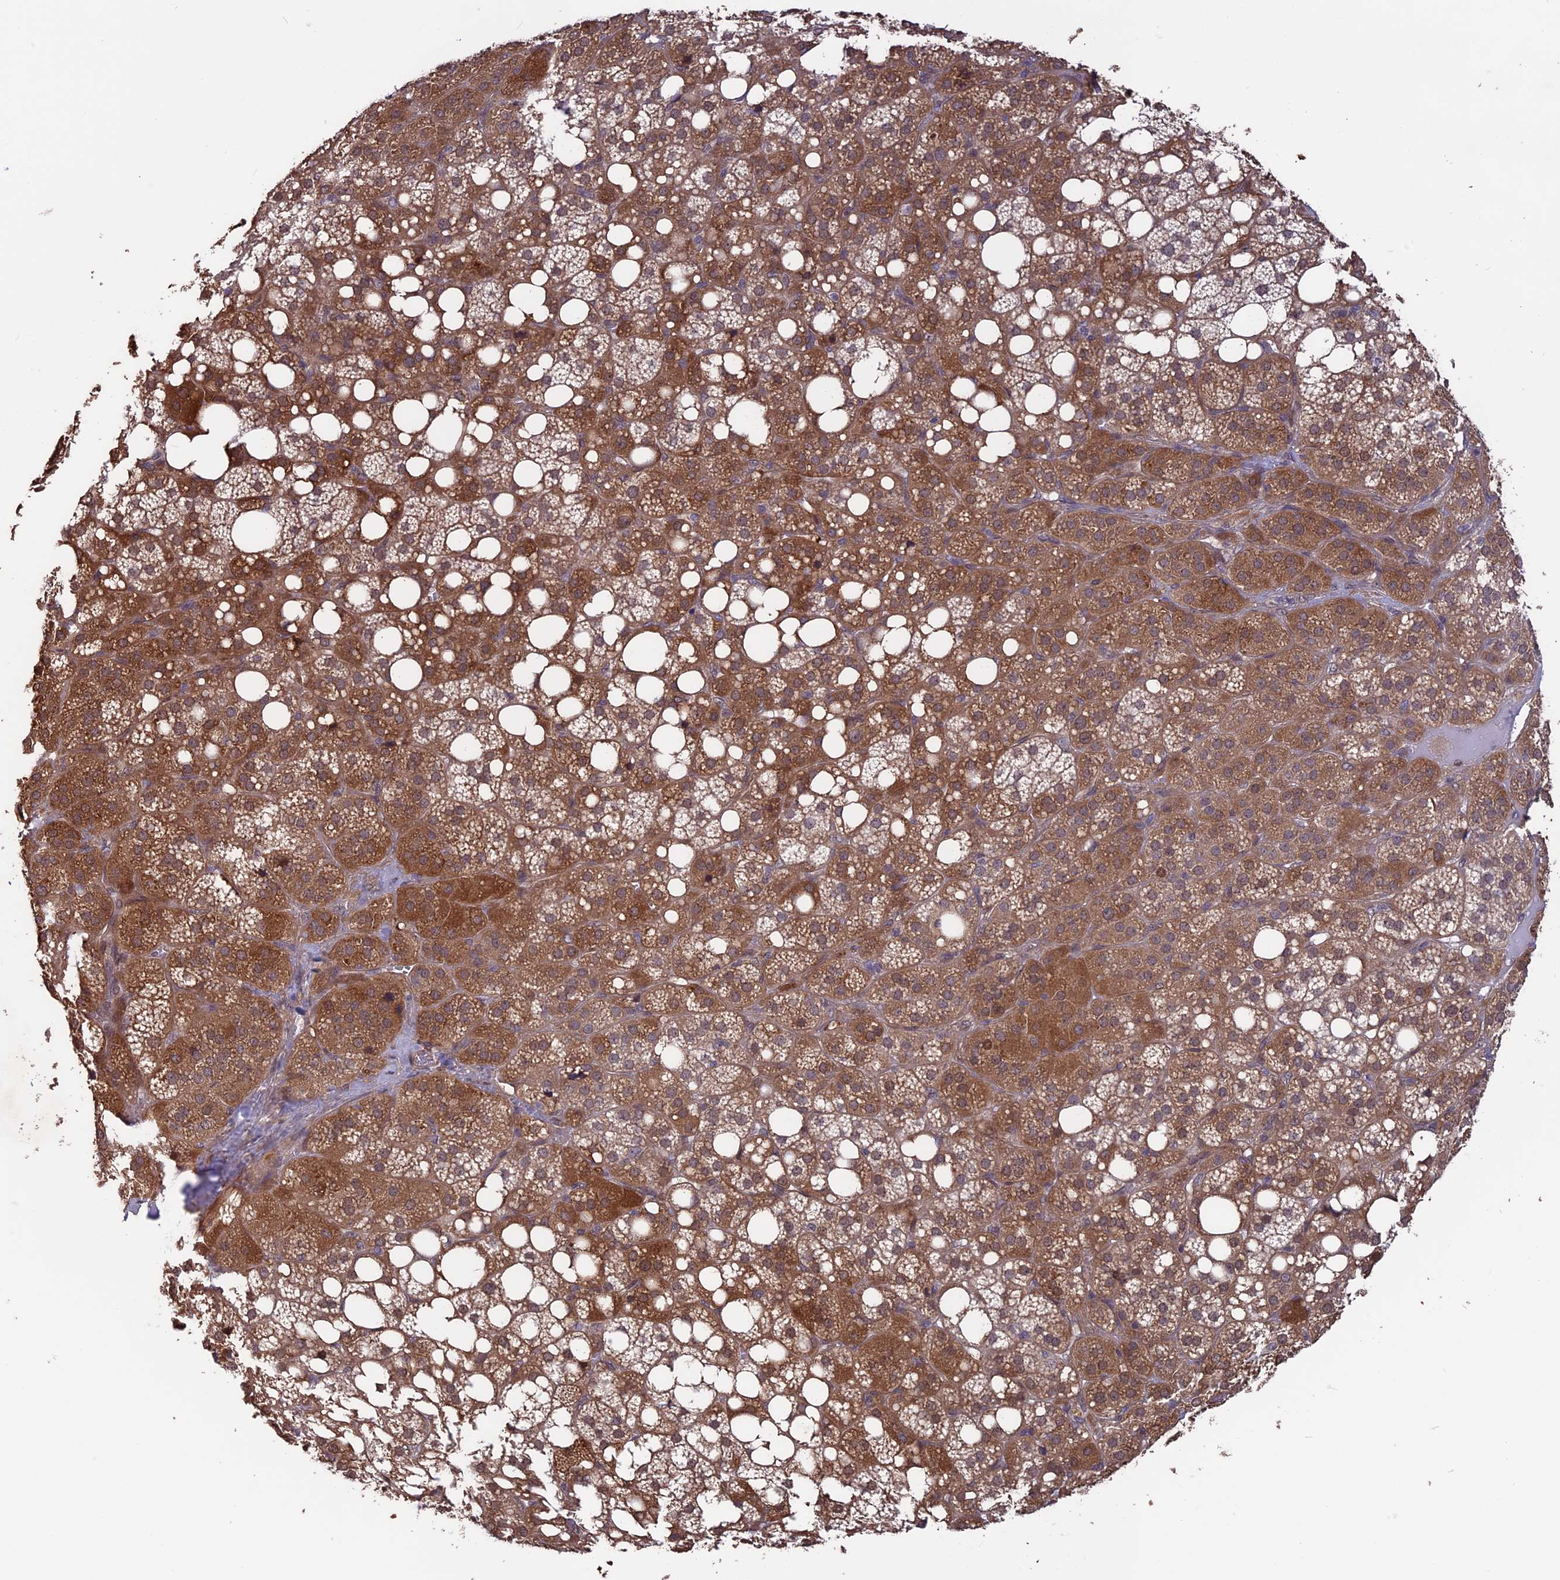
{"staining": {"intensity": "strong", "quantity": "25%-75%", "location": "cytoplasmic/membranous,nuclear"}, "tissue": "adrenal gland", "cell_type": "Glandular cells", "image_type": "normal", "snomed": [{"axis": "morphology", "description": "Normal tissue, NOS"}, {"axis": "topography", "description": "Adrenal gland"}], "caption": "Immunohistochemistry image of benign adrenal gland: human adrenal gland stained using immunohistochemistry (IHC) reveals high levels of strong protein expression localized specifically in the cytoplasmic/membranous,nuclear of glandular cells, appearing as a cytoplasmic/membranous,nuclear brown color.", "gene": "MAST2", "patient": {"sex": "female", "age": 59}}